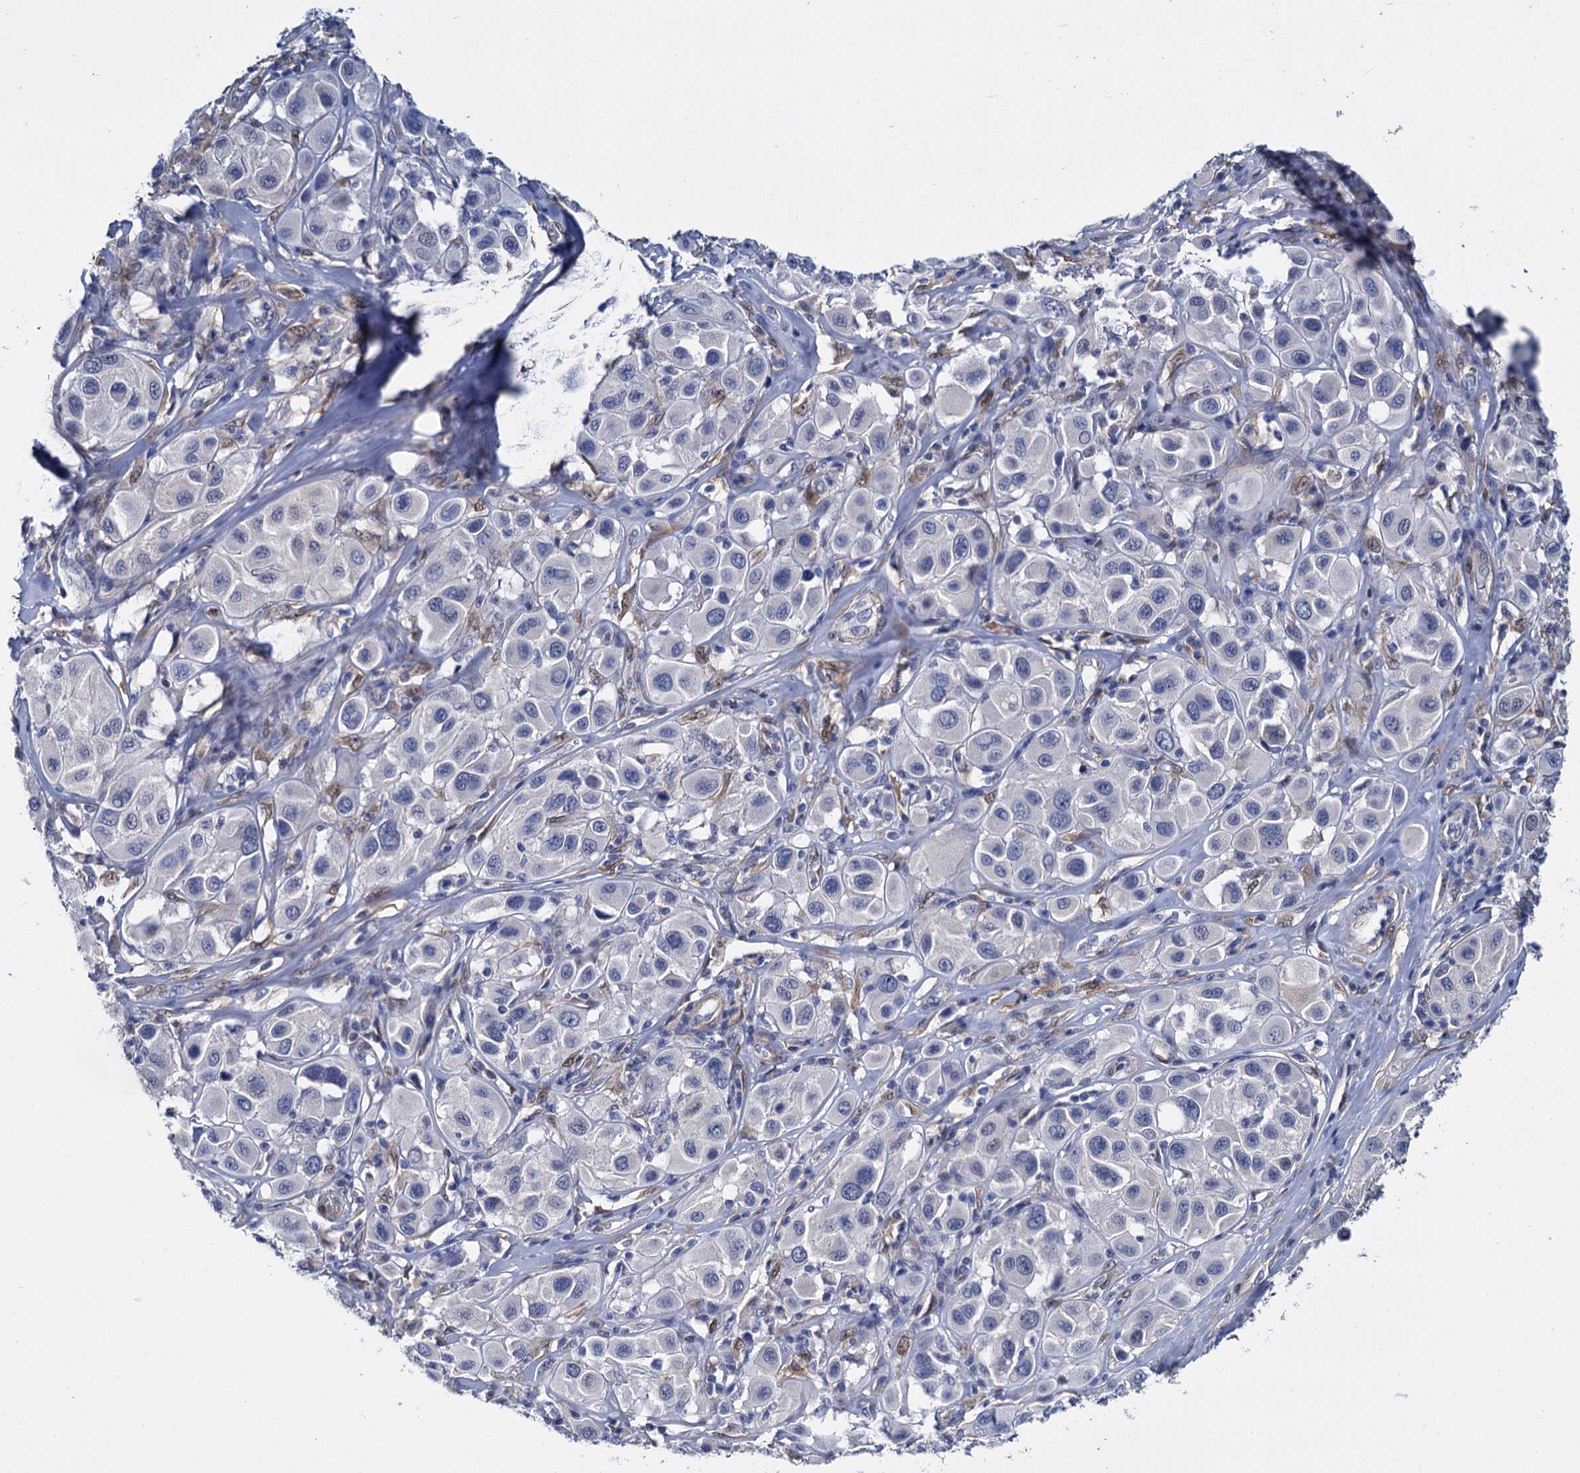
{"staining": {"intensity": "negative", "quantity": "none", "location": "none"}, "tissue": "melanoma", "cell_type": "Tumor cells", "image_type": "cancer", "snomed": [{"axis": "morphology", "description": "Malignant melanoma, Metastatic site"}, {"axis": "topography", "description": "Skin"}], "caption": "Immunohistochemistry (IHC) image of neoplastic tissue: human malignant melanoma (metastatic site) stained with DAB (3,3'-diaminobenzidine) reveals no significant protein expression in tumor cells.", "gene": "GSTM3", "patient": {"sex": "male", "age": 41}}